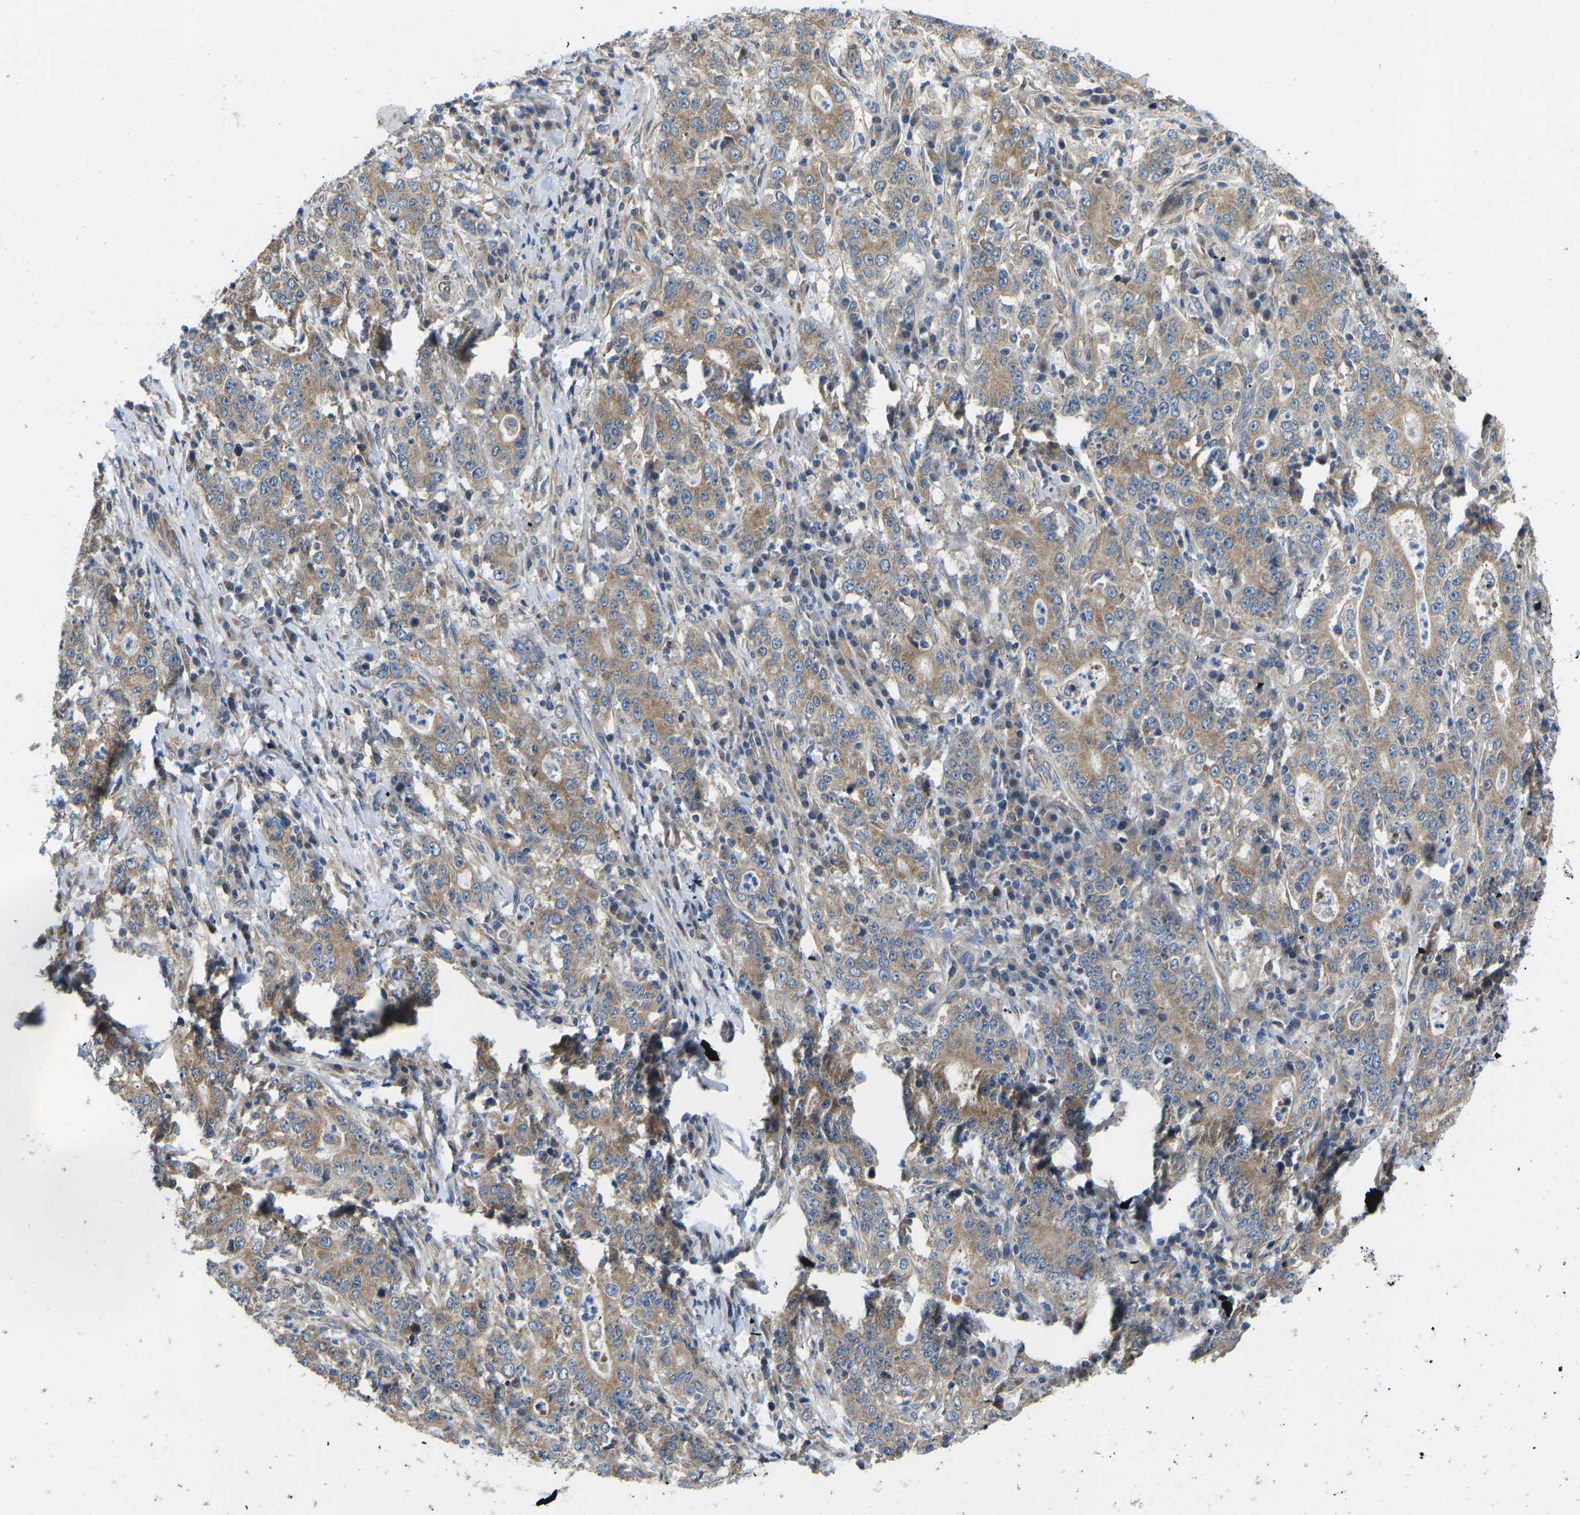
{"staining": {"intensity": "moderate", "quantity": ">75%", "location": "cytoplasmic/membranous"}, "tissue": "stomach cancer", "cell_type": "Tumor cells", "image_type": "cancer", "snomed": [{"axis": "morphology", "description": "Normal tissue, NOS"}, {"axis": "morphology", "description": "Adenocarcinoma, NOS"}, {"axis": "topography", "description": "Stomach, upper"}, {"axis": "topography", "description": "Stomach"}], "caption": "Protein expression analysis of adenocarcinoma (stomach) exhibits moderate cytoplasmic/membranous positivity in approximately >75% of tumor cells. (Brightfield microscopy of DAB IHC at high magnification).", "gene": "TMEFF2", "patient": {"sex": "male", "age": 59}}